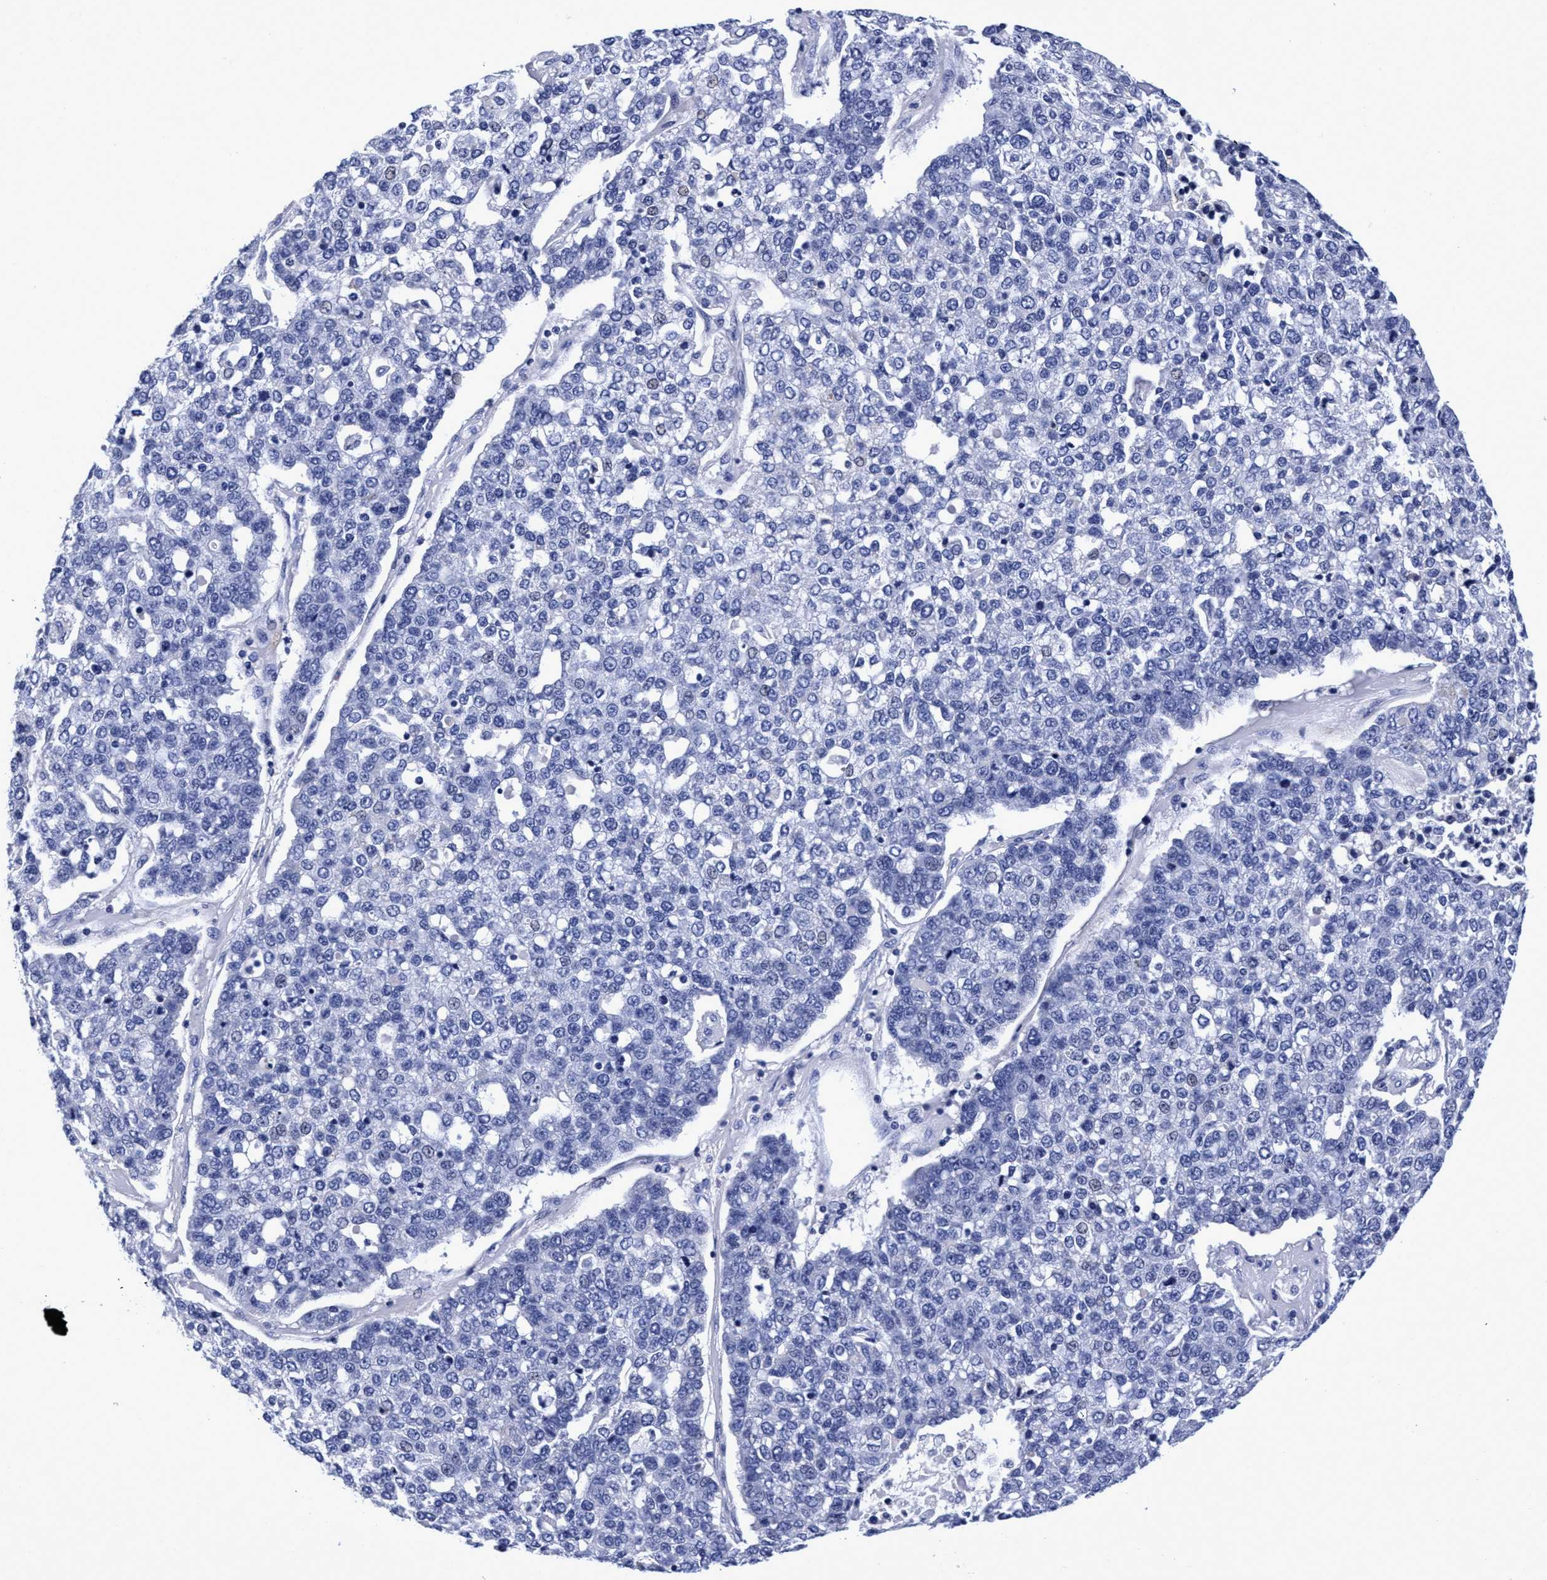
{"staining": {"intensity": "negative", "quantity": "none", "location": "none"}, "tissue": "pancreatic cancer", "cell_type": "Tumor cells", "image_type": "cancer", "snomed": [{"axis": "morphology", "description": "Adenocarcinoma, NOS"}, {"axis": "topography", "description": "Pancreas"}], "caption": "IHC photomicrograph of pancreatic adenocarcinoma stained for a protein (brown), which demonstrates no staining in tumor cells. The staining was performed using DAB (3,3'-diaminobenzidine) to visualize the protein expression in brown, while the nuclei were stained in blue with hematoxylin (Magnification: 20x).", "gene": "PLPPR1", "patient": {"sex": "female", "age": 61}}